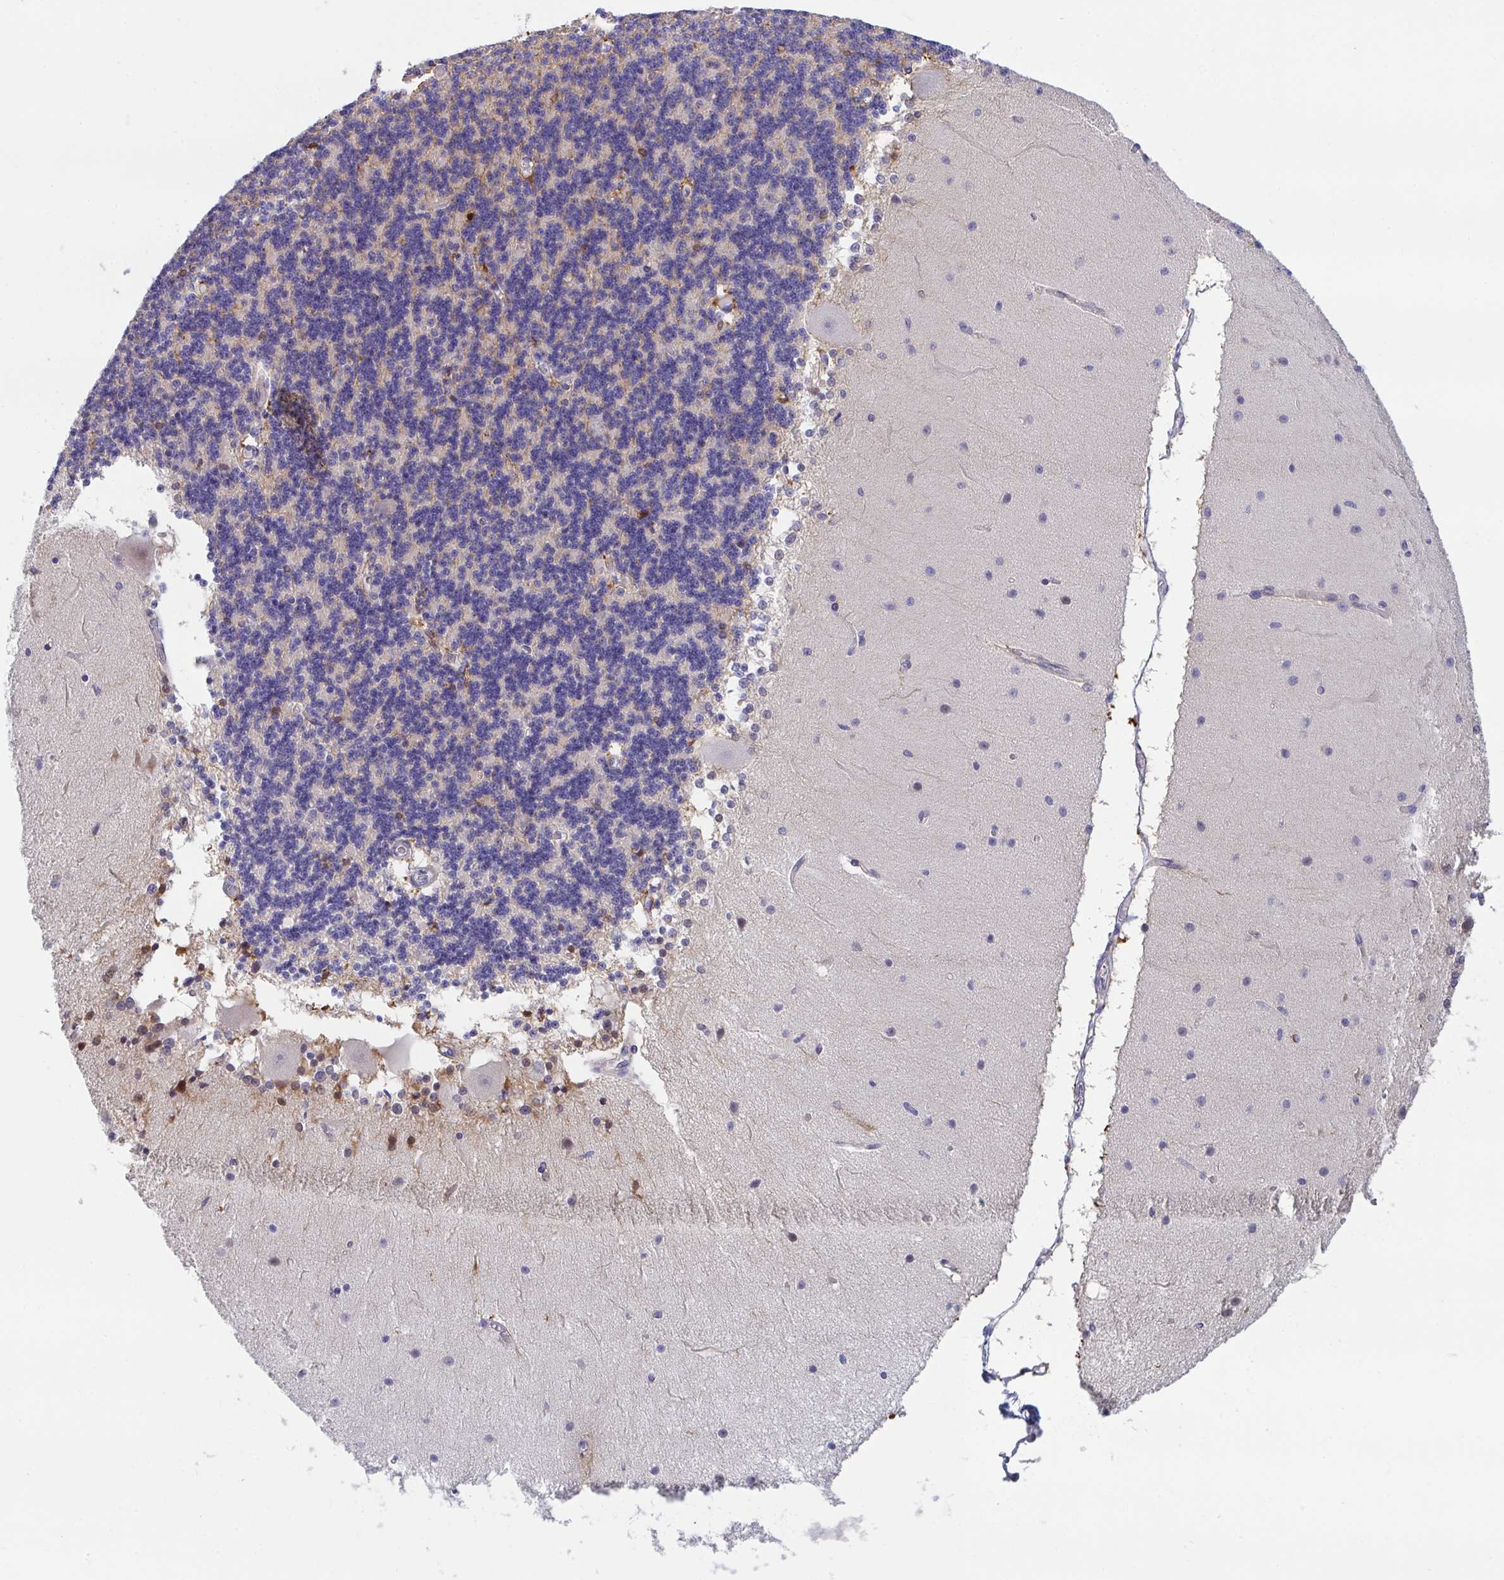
{"staining": {"intensity": "moderate", "quantity": "<25%", "location": "nuclear"}, "tissue": "cerebellum", "cell_type": "Cells in granular layer", "image_type": "normal", "snomed": [{"axis": "morphology", "description": "Normal tissue, NOS"}, {"axis": "topography", "description": "Cerebellum"}], "caption": "High-magnification brightfield microscopy of unremarkable cerebellum stained with DAB (3,3'-diaminobenzidine) (brown) and counterstained with hematoxylin (blue). cells in granular layer exhibit moderate nuclear staining is identified in approximately<25% of cells. (IHC, brightfield microscopy, high magnification).", "gene": "P2RX3", "patient": {"sex": "female", "age": 54}}